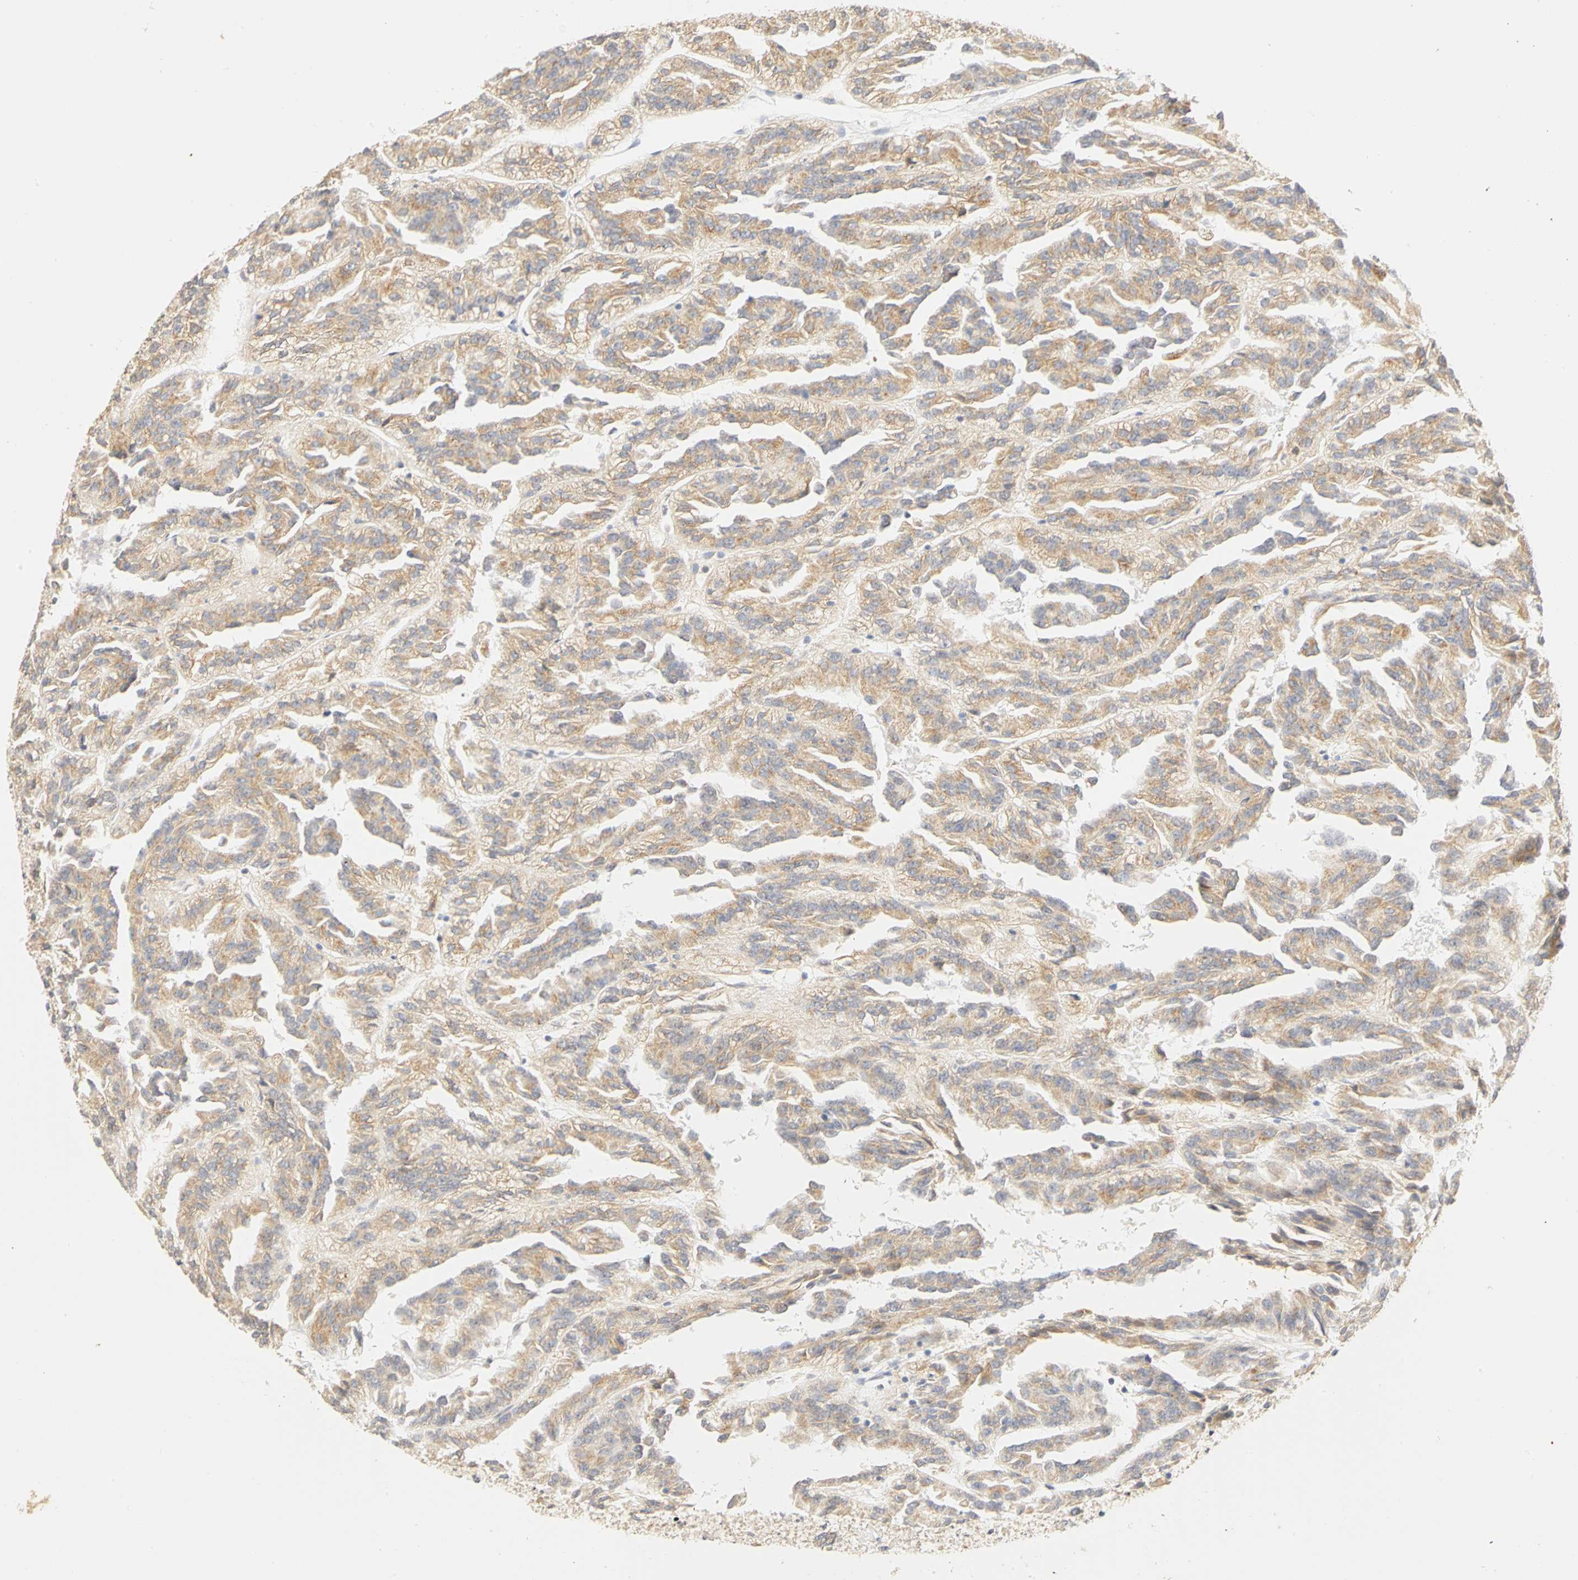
{"staining": {"intensity": "moderate", "quantity": ">75%", "location": "cytoplasmic/membranous"}, "tissue": "renal cancer", "cell_type": "Tumor cells", "image_type": "cancer", "snomed": [{"axis": "morphology", "description": "Adenocarcinoma, NOS"}, {"axis": "topography", "description": "Kidney"}], "caption": "IHC (DAB (3,3'-diaminobenzidine)) staining of renal cancer demonstrates moderate cytoplasmic/membranous protein positivity in about >75% of tumor cells.", "gene": "GNRH2", "patient": {"sex": "male", "age": 46}}